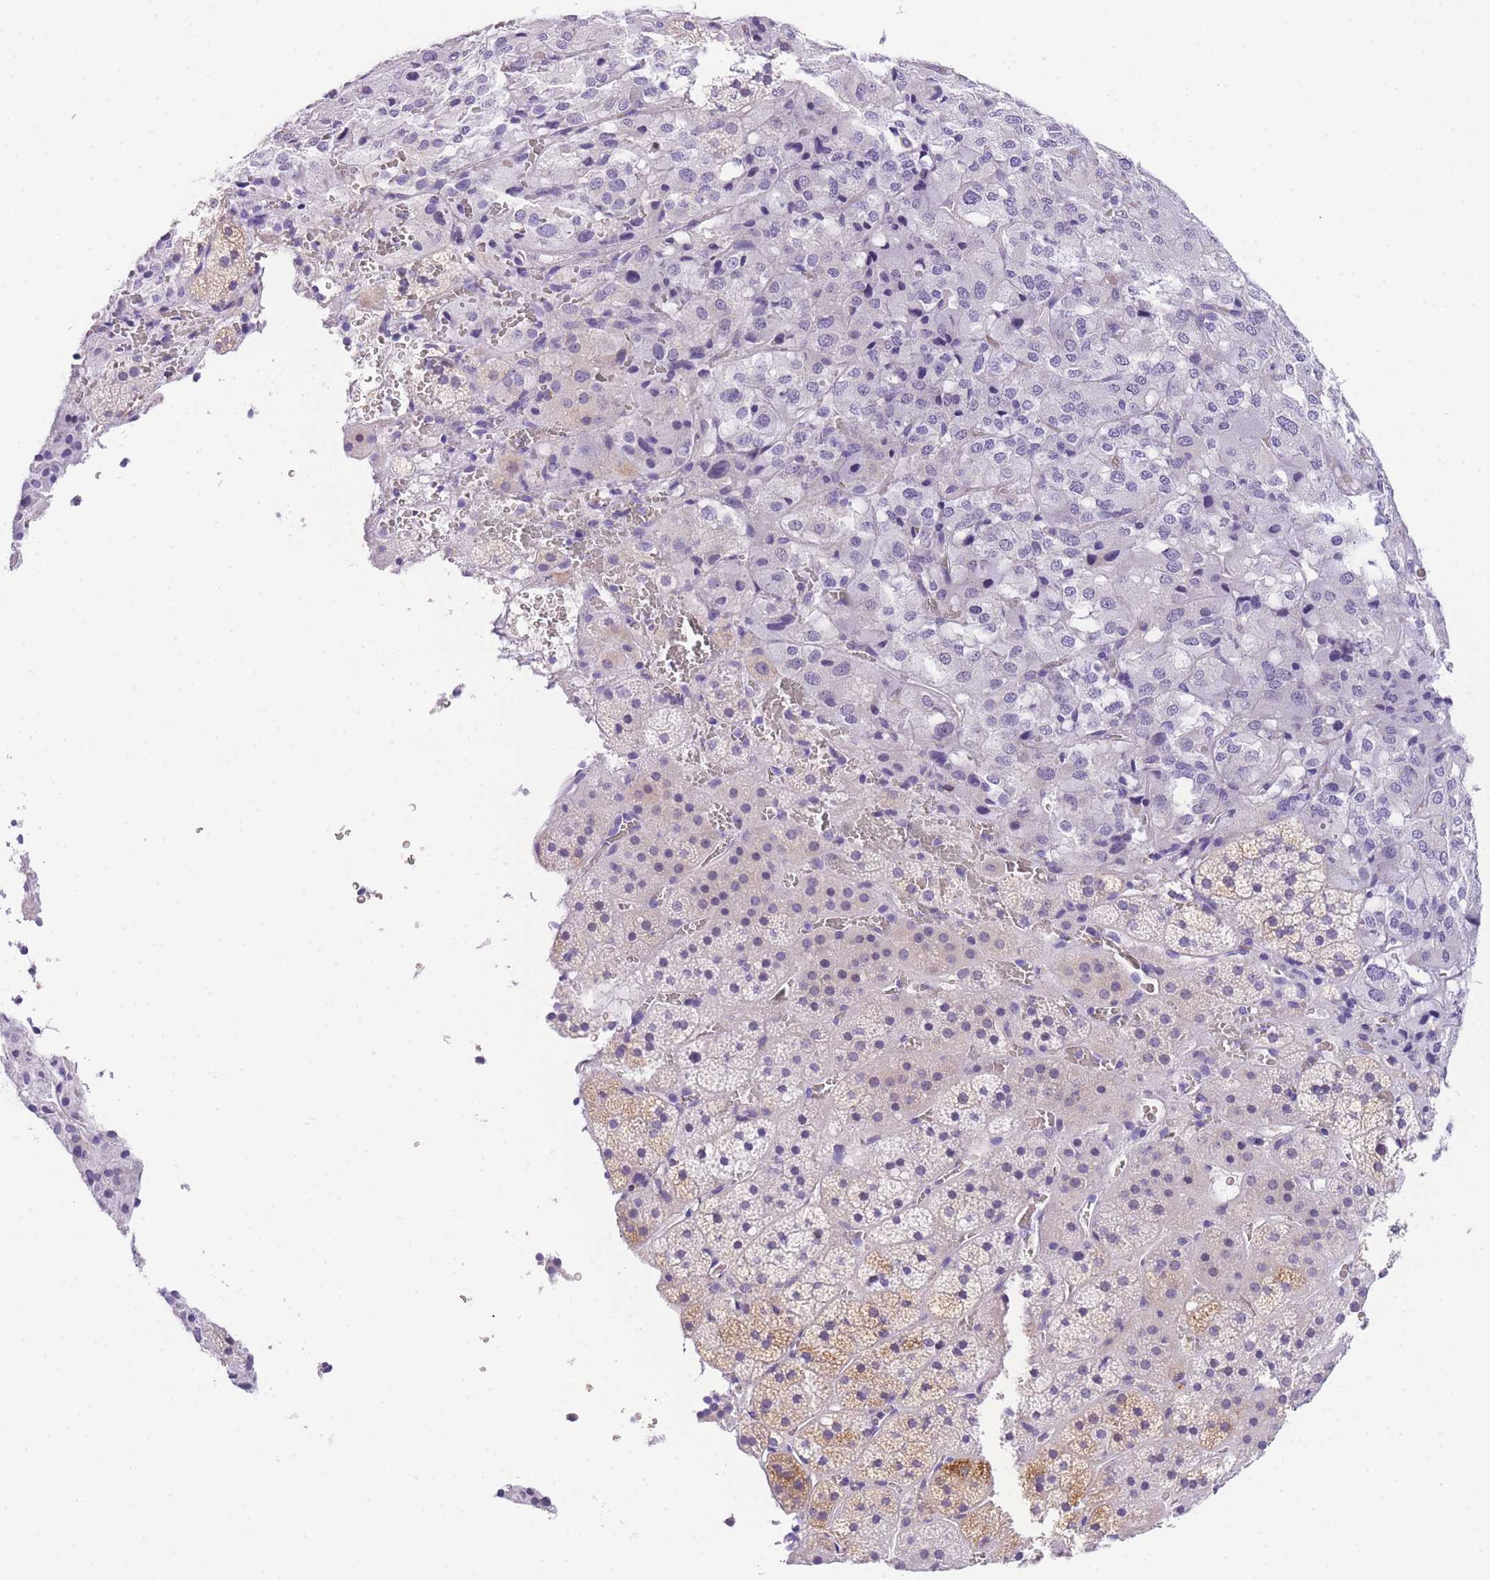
{"staining": {"intensity": "moderate", "quantity": "<25%", "location": "cytoplasmic/membranous"}, "tissue": "adrenal gland", "cell_type": "Glandular cells", "image_type": "normal", "snomed": [{"axis": "morphology", "description": "Normal tissue, NOS"}, {"axis": "topography", "description": "Adrenal gland"}], "caption": "Brown immunohistochemical staining in benign human adrenal gland reveals moderate cytoplasmic/membranous positivity in about <25% of glandular cells. The staining is performed using DAB brown chromogen to label protein expression. The nuclei are counter-stained blue using hematoxylin.", "gene": "NKD2", "patient": {"sex": "female", "age": 44}}